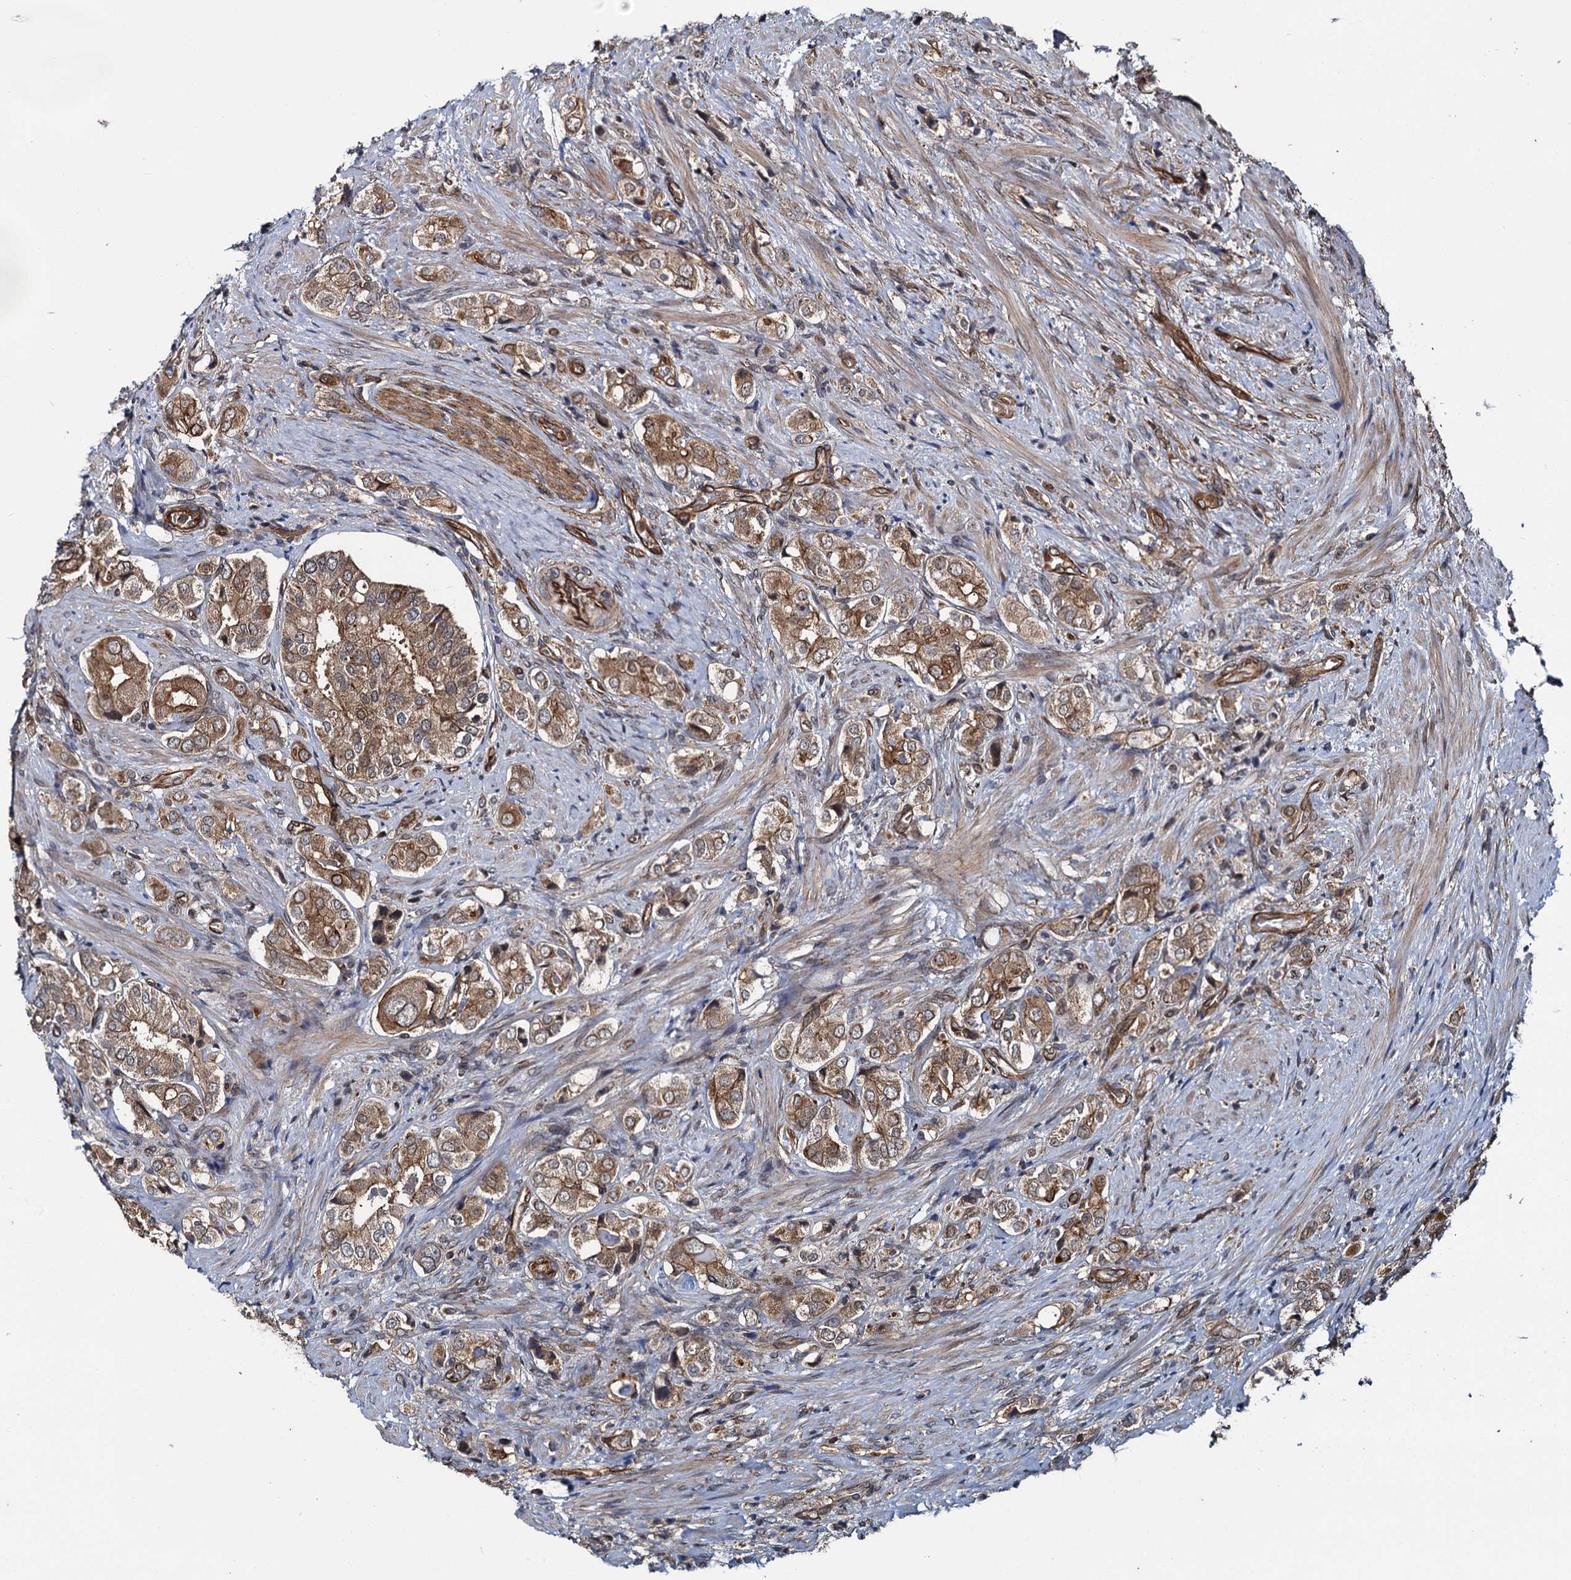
{"staining": {"intensity": "moderate", "quantity": ">75%", "location": "cytoplasmic/membranous"}, "tissue": "prostate cancer", "cell_type": "Tumor cells", "image_type": "cancer", "snomed": [{"axis": "morphology", "description": "Adenocarcinoma, High grade"}, {"axis": "topography", "description": "Prostate"}], "caption": "About >75% of tumor cells in human prostate cancer (high-grade adenocarcinoma) demonstrate moderate cytoplasmic/membranous protein positivity as visualized by brown immunohistochemical staining.", "gene": "ZFYVE19", "patient": {"sex": "male", "age": 65}}